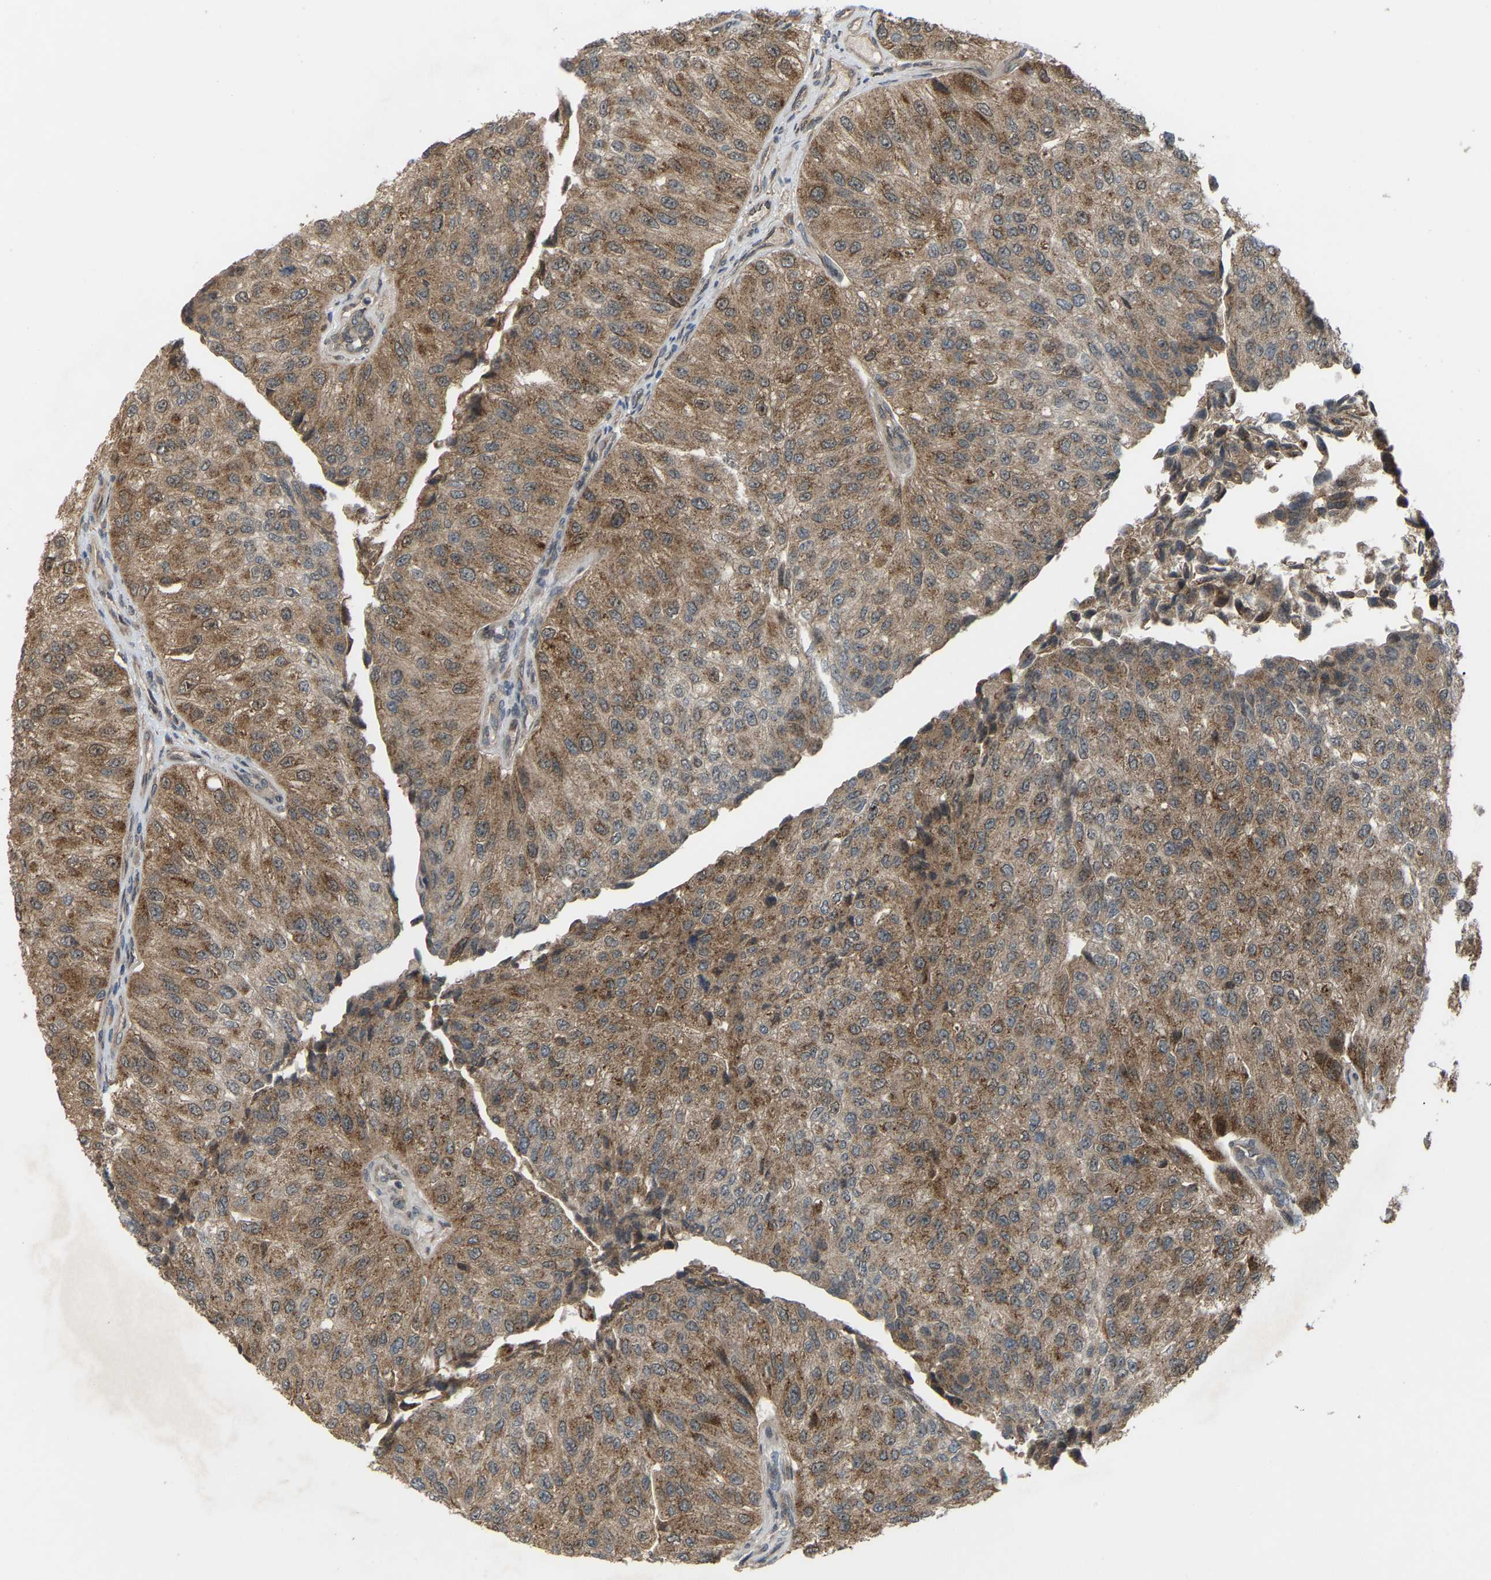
{"staining": {"intensity": "moderate", "quantity": ">75%", "location": "cytoplasmic/membranous"}, "tissue": "urothelial cancer", "cell_type": "Tumor cells", "image_type": "cancer", "snomed": [{"axis": "morphology", "description": "Urothelial carcinoma, High grade"}, {"axis": "topography", "description": "Kidney"}, {"axis": "topography", "description": "Urinary bladder"}], "caption": "Brown immunohistochemical staining in human urothelial cancer shows moderate cytoplasmic/membranous staining in approximately >75% of tumor cells. (Brightfield microscopy of DAB IHC at high magnification).", "gene": "CROT", "patient": {"sex": "male", "age": 77}}